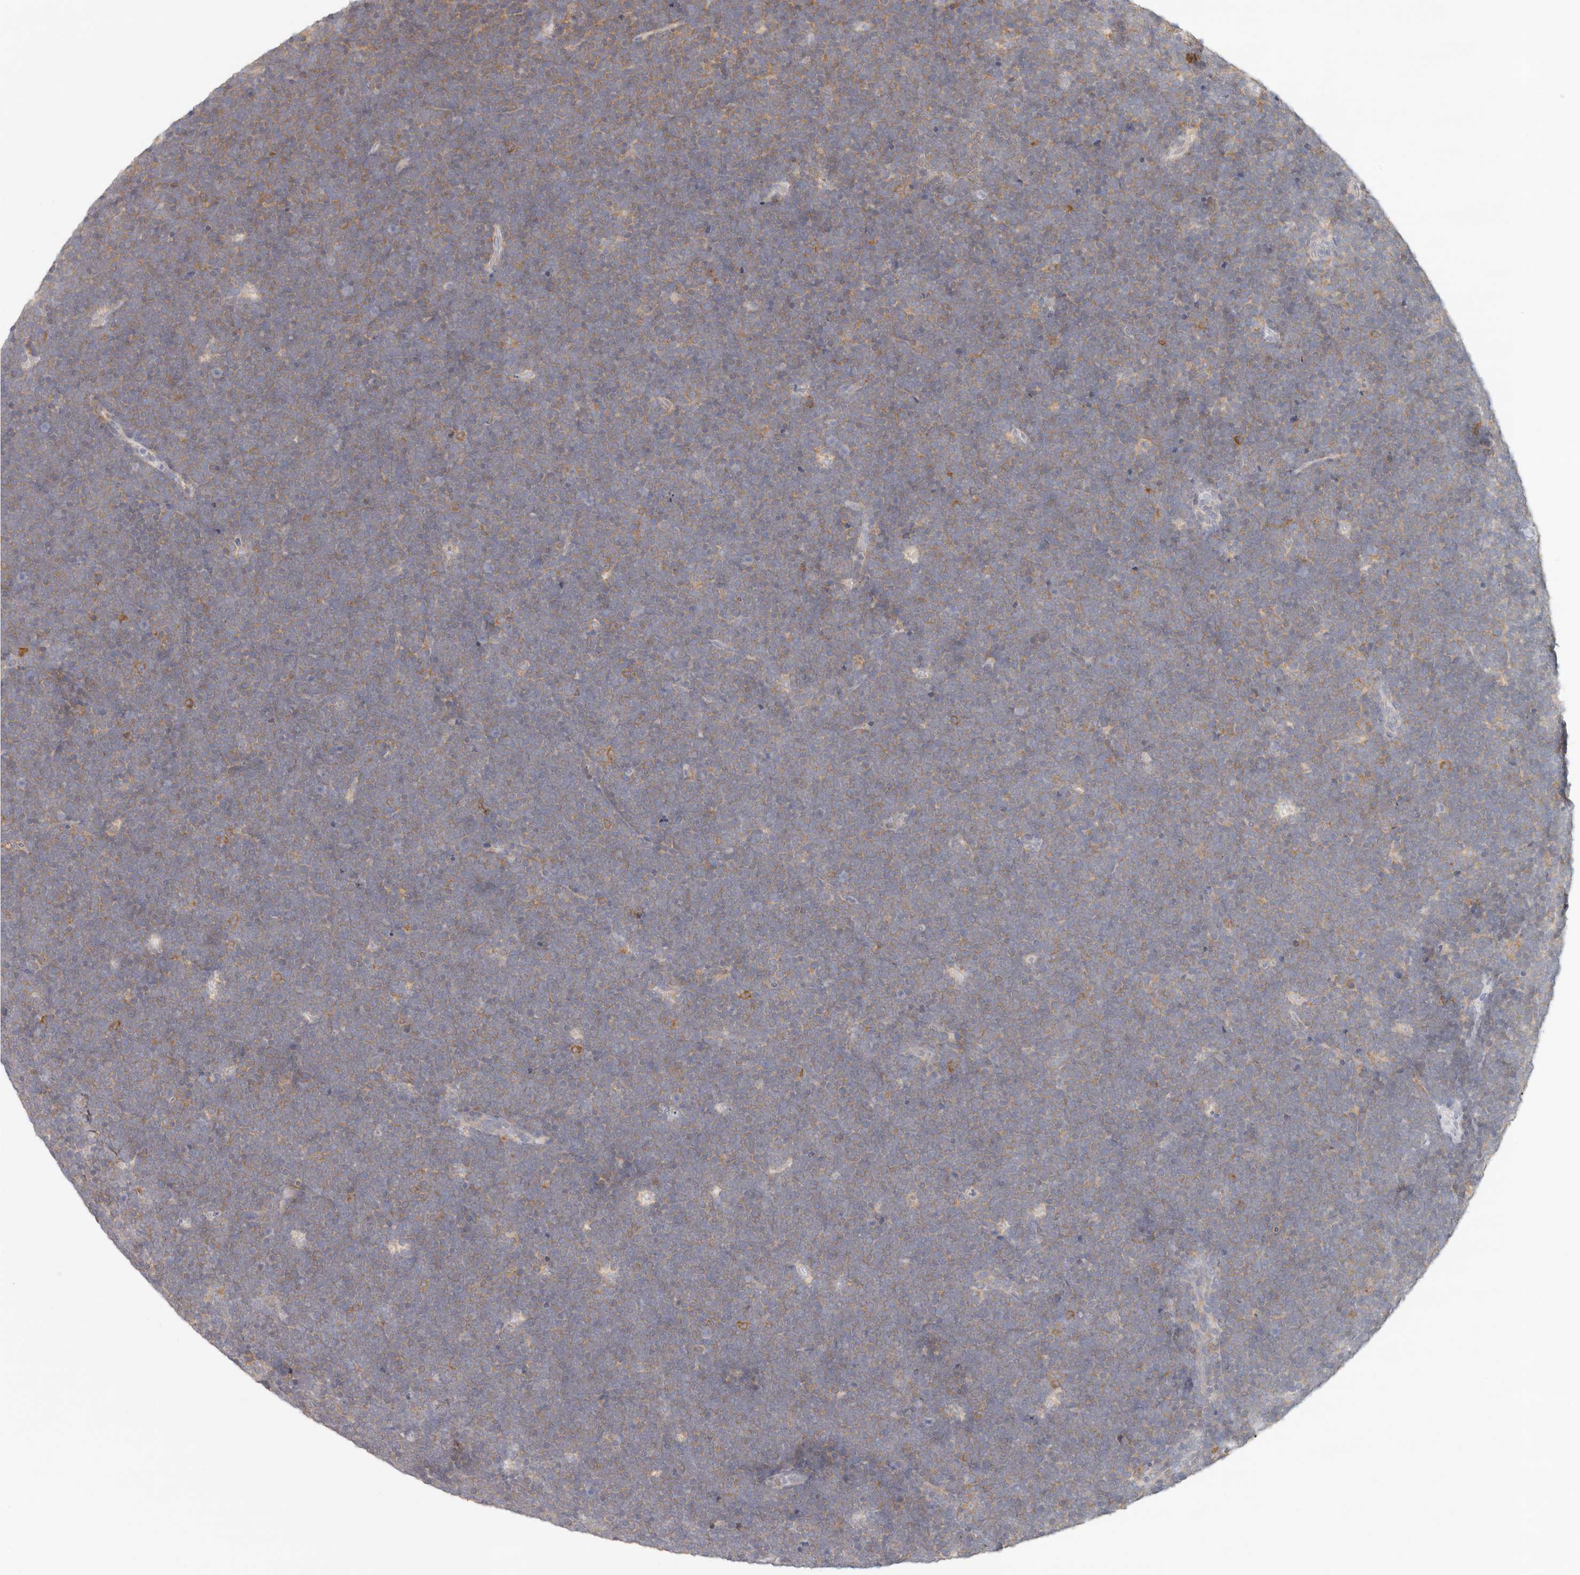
{"staining": {"intensity": "moderate", "quantity": "25%-75%", "location": "cytoplasmic/membranous"}, "tissue": "lymphoma", "cell_type": "Tumor cells", "image_type": "cancer", "snomed": [{"axis": "morphology", "description": "Malignant lymphoma, non-Hodgkin's type, High grade"}, {"axis": "topography", "description": "Lymph node"}], "caption": "This photomicrograph shows immunohistochemistry staining of human high-grade malignant lymphoma, non-Hodgkin's type, with medium moderate cytoplasmic/membranous staining in about 25%-75% of tumor cells.", "gene": "ANXA9", "patient": {"sex": "male", "age": 13}}